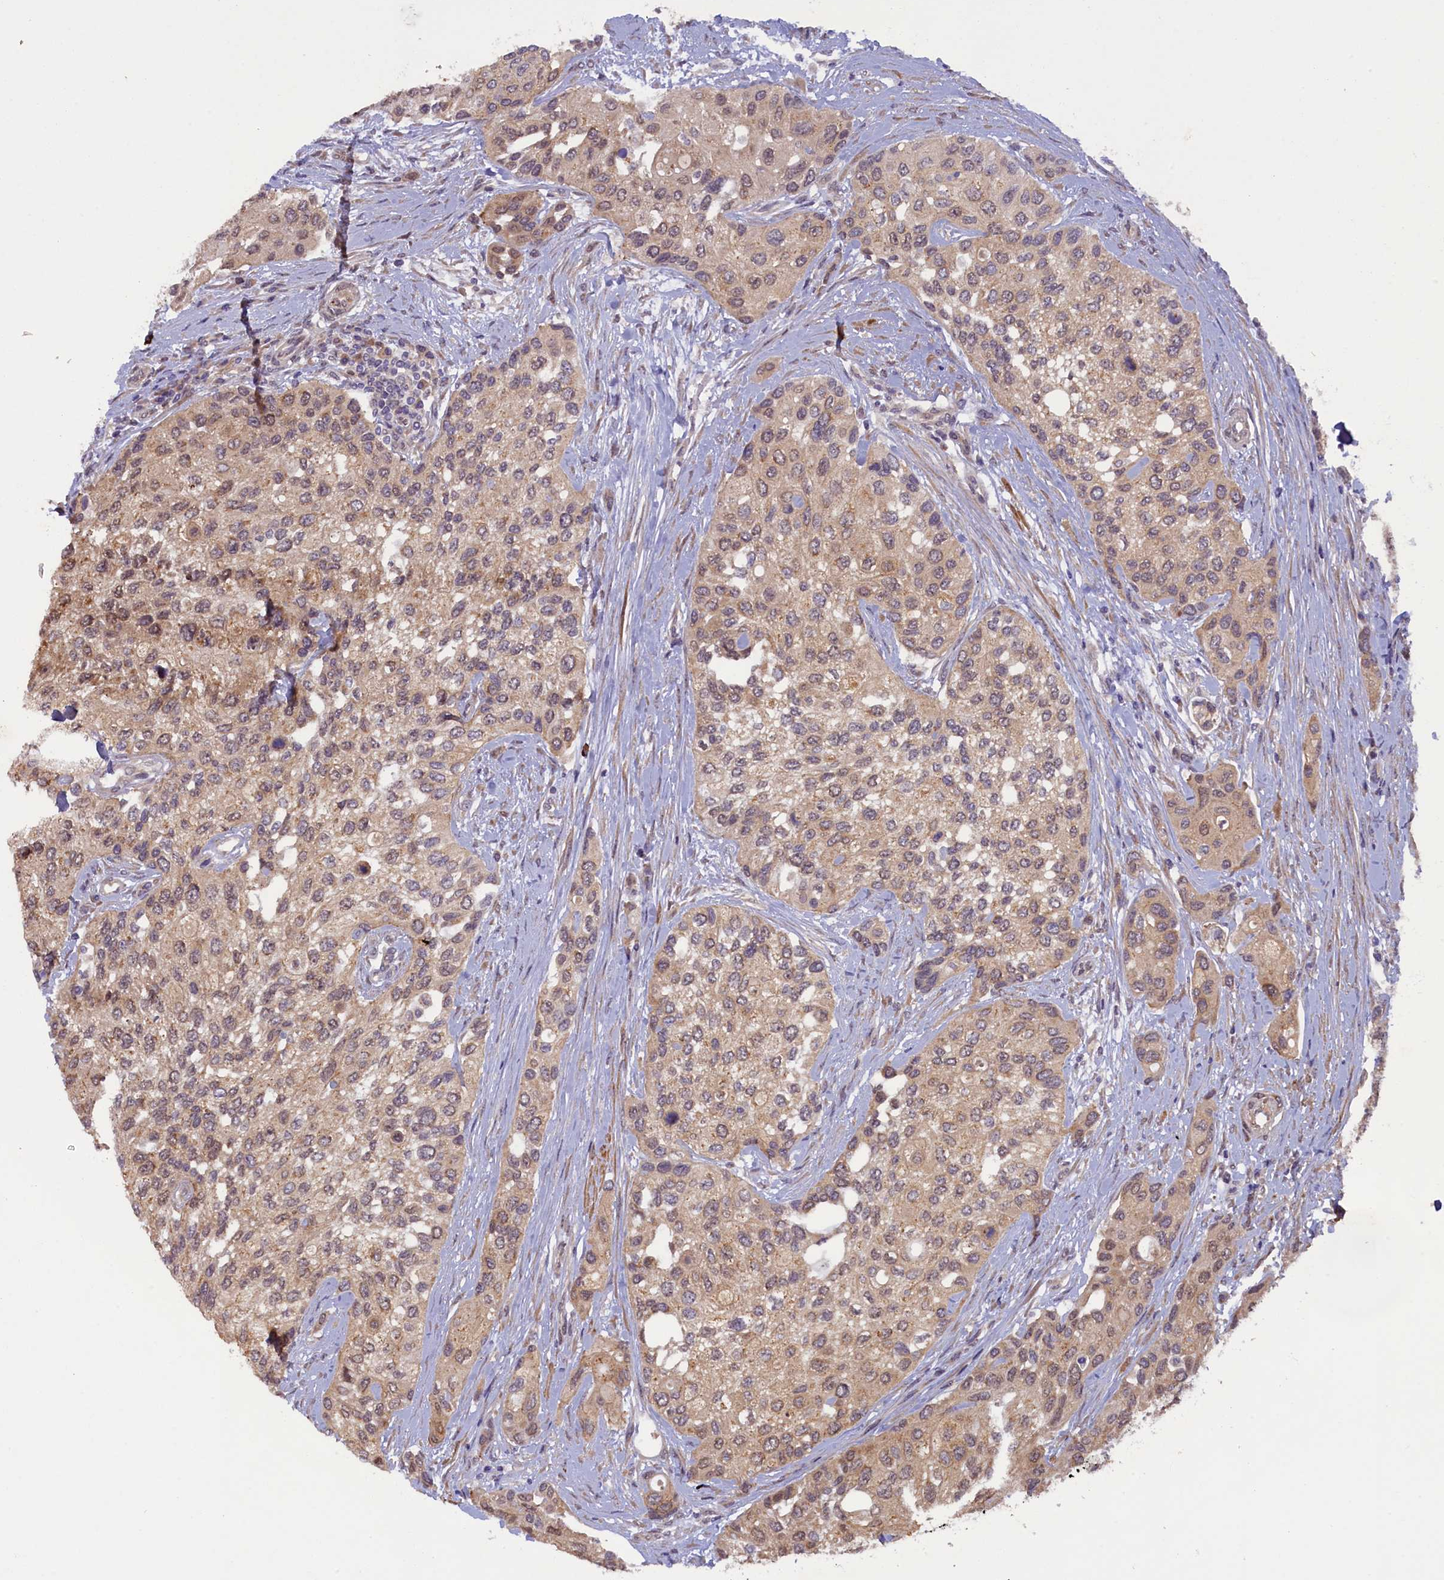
{"staining": {"intensity": "weak", "quantity": ">75%", "location": "cytoplasmic/membranous"}, "tissue": "urothelial cancer", "cell_type": "Tumor cells", "image_type": "cancer", "snomed": [{"axis": "morphology", "description": "Normal tissue, NOS"}, {"axis": "morphology", "description": "Urothelial carcinoma, High grade"}, {"axis": "topography", "description": "Vascular tissue"}, {"axis": "topography", "description": "Urinary bladder"}], "caption": "Immunohistochemistry (IHC) photomicrograph of human urothelial cancer stained for a protein (brown), which exhibits low levels of weak cytoplasmic/membranous staining in approximately >75% of tumor cells.", "gene": "CCDC9B", "patient": {"sex": "female", "age": 56}}